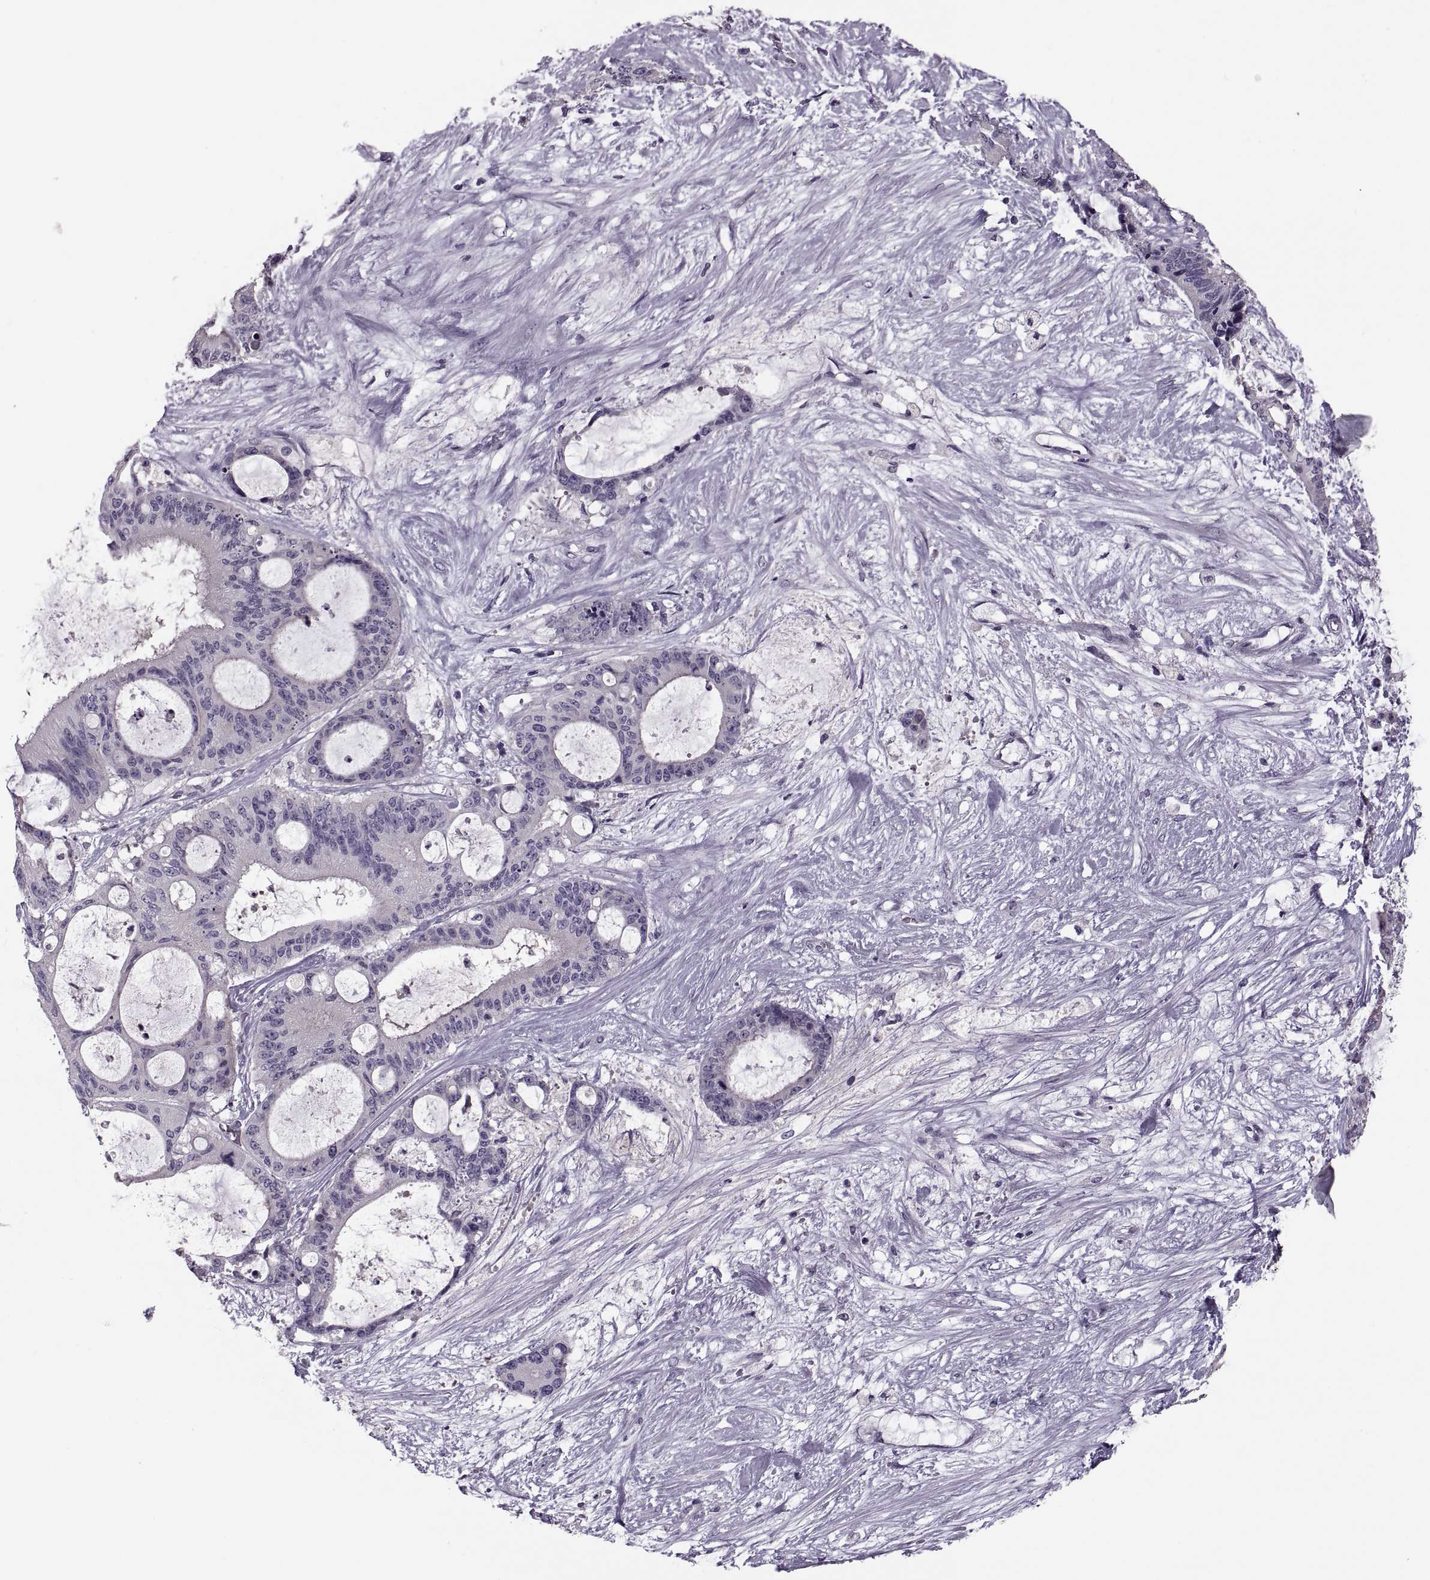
{"staining": {"intensity": "negative", "quantity": "none", "location": "none"}, "tissue": "liver cancer", "cell_type": "Tumor cells", "image_type": "cancer", "snomed": [{"axis": "morphology", "description": "Normal tissue, NOS"}, {"axis": "morphology", "description": "Cholangiocarcinoma"}, {"axis": "topography", "description": "Liver"}, {"axis": "topography", "description": "Peripheral nerve tissue"}], "caption": "Immunohistochemical staining of liver cancer (cholangiocarcinoma) reveals no significant staining in tumor cells. (DAB IHC, high magnification).", "gene": "PRSS54", "patient": {"sex": "female", "age": 73}}